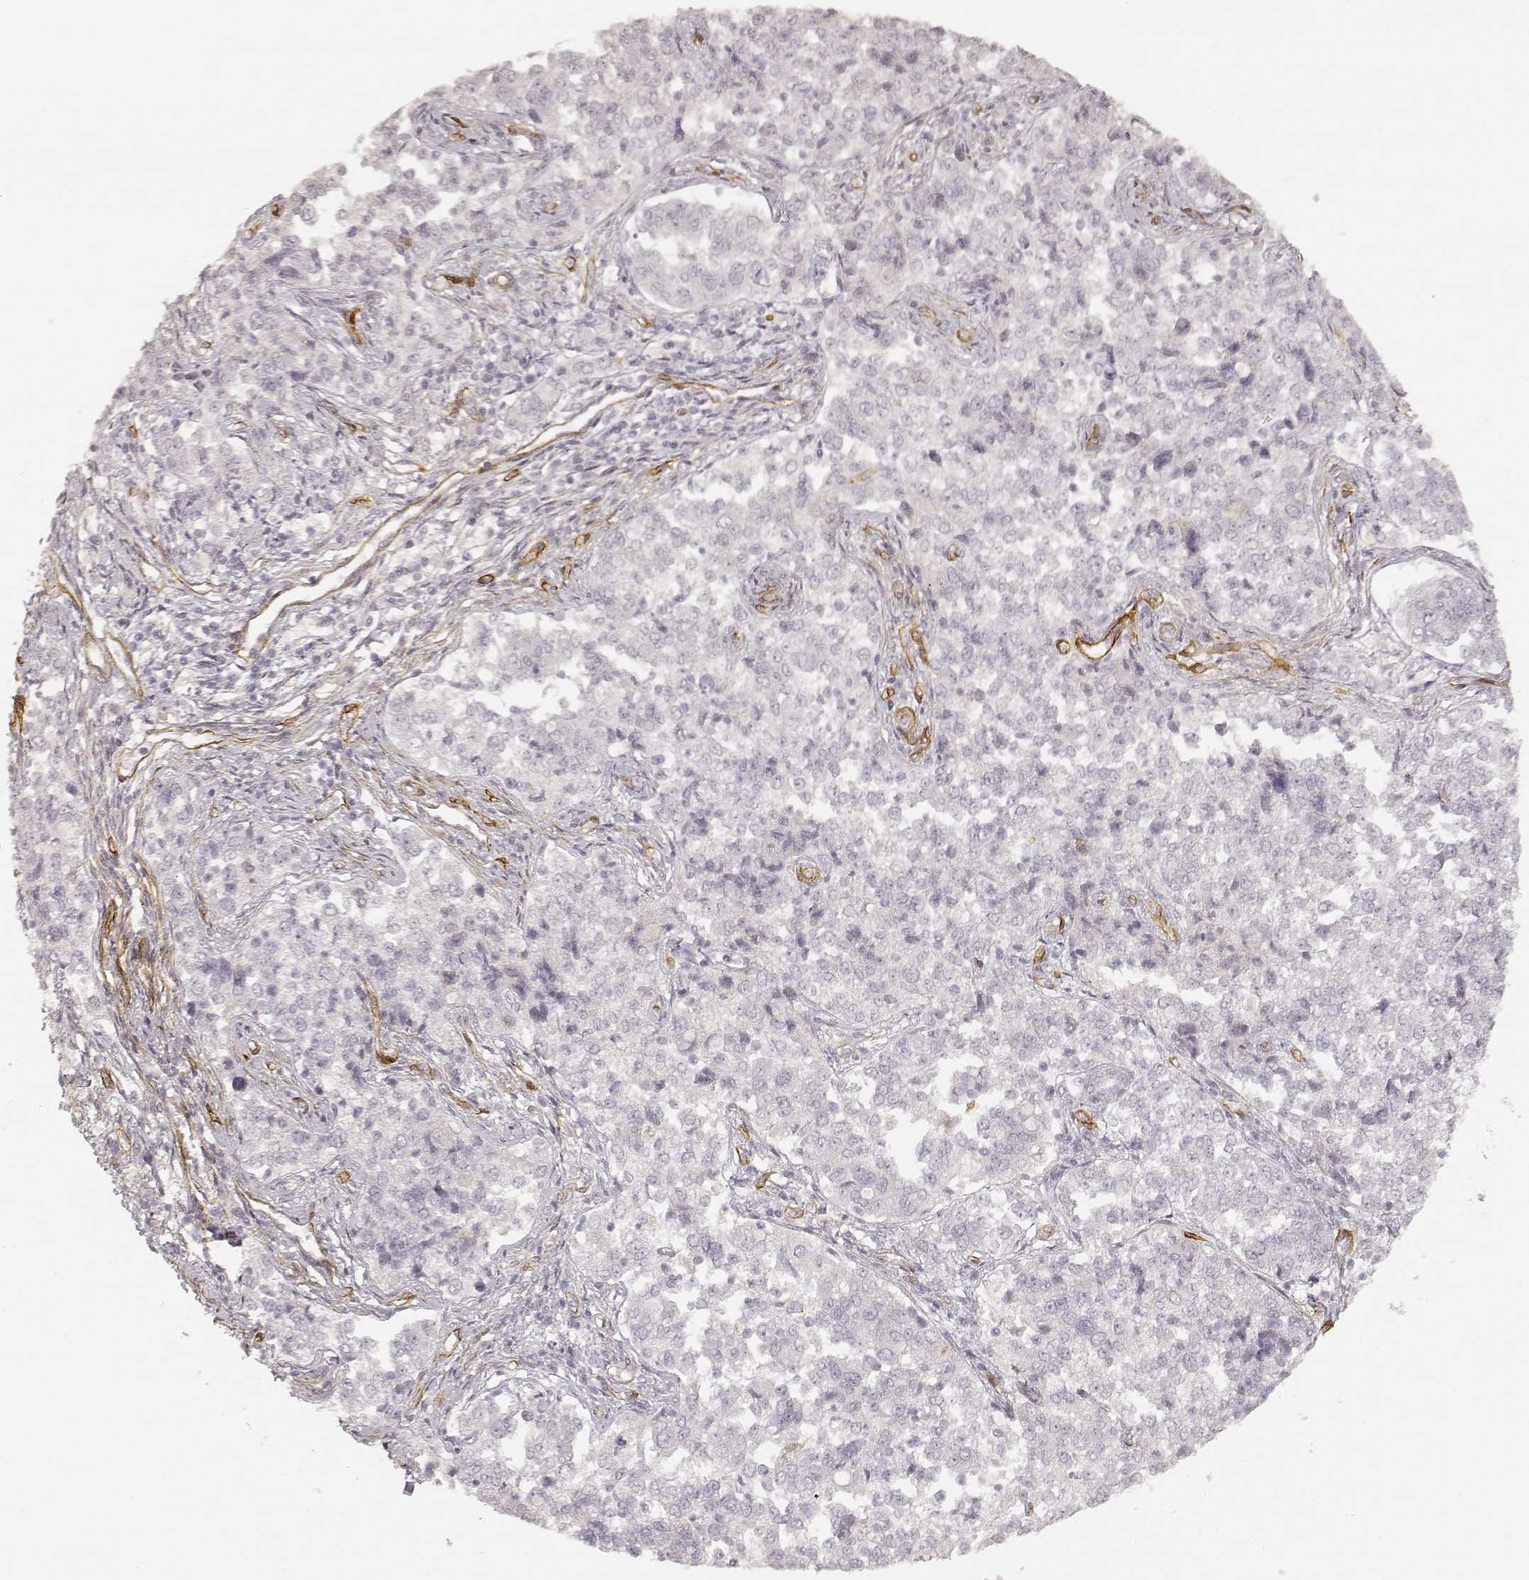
{"staining": {"intensity": "negative", "quantity": "none", "location": "none"}, "tissue": "endometrial cancer", "cell_type": "Tumor cells", "image_type": "cancer", "snomed": [{"axis": "morphology", "description": "Adenocarcinoma, NOS"}, {"axis": "topography", "description": "Endometrium"}], "caption": "Immunohistochemical staining of adenocarcinoma (endometrial) reveals no significant expression in tumor cells. (Brightfield microscopy of DAB (3,3'-diaminobenzidine) IHC at high magnification).", "gene": "LAMA4", "patient": {"sex": "female", "age": 43}}